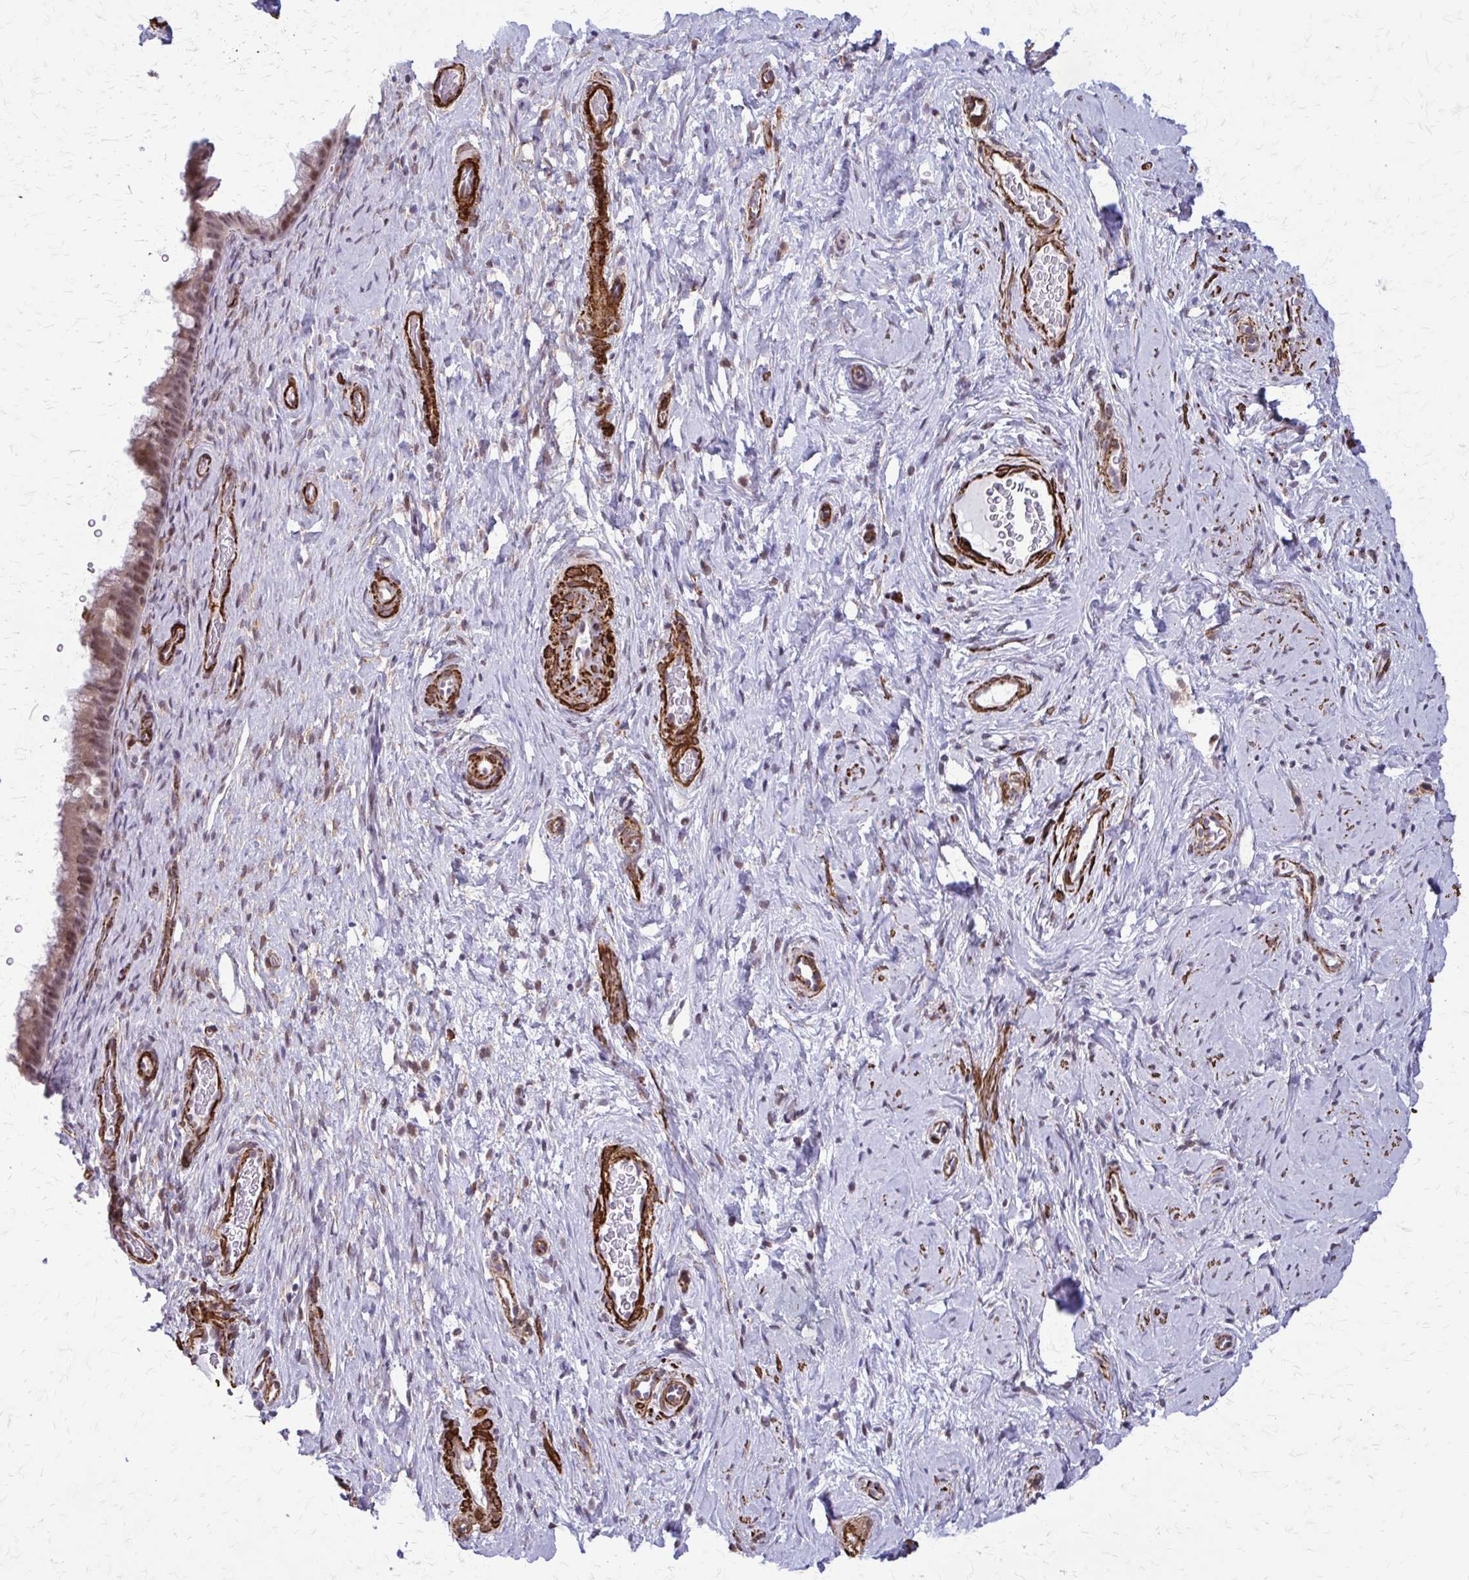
{"staining": {"intensity": "moderate", "quantity": ">75%", "location": "cytoplasmic/membranous,nuclear"}, "tissue": "cervix", "cell_type": "Glandular cells", "image_type": "normal", "snomed": [{"axis": "morphology", "description": "Normal tissue, NOS"}, {"axis": "topography", "description": "Cervix"}], "caption": "Brown immunohistochemical staining in unremarkable cervix demonstrates moderate cytoplasmic/membranous,nuclear positivity in approximately >75% of glandular cells. The staining is performed using DAB brown chromogen to label protein expression. The nuclei are counter-stained blue using hematoxylin.", "gene": "NRBF2", "patient": {"sex": "female", "age": 34}}